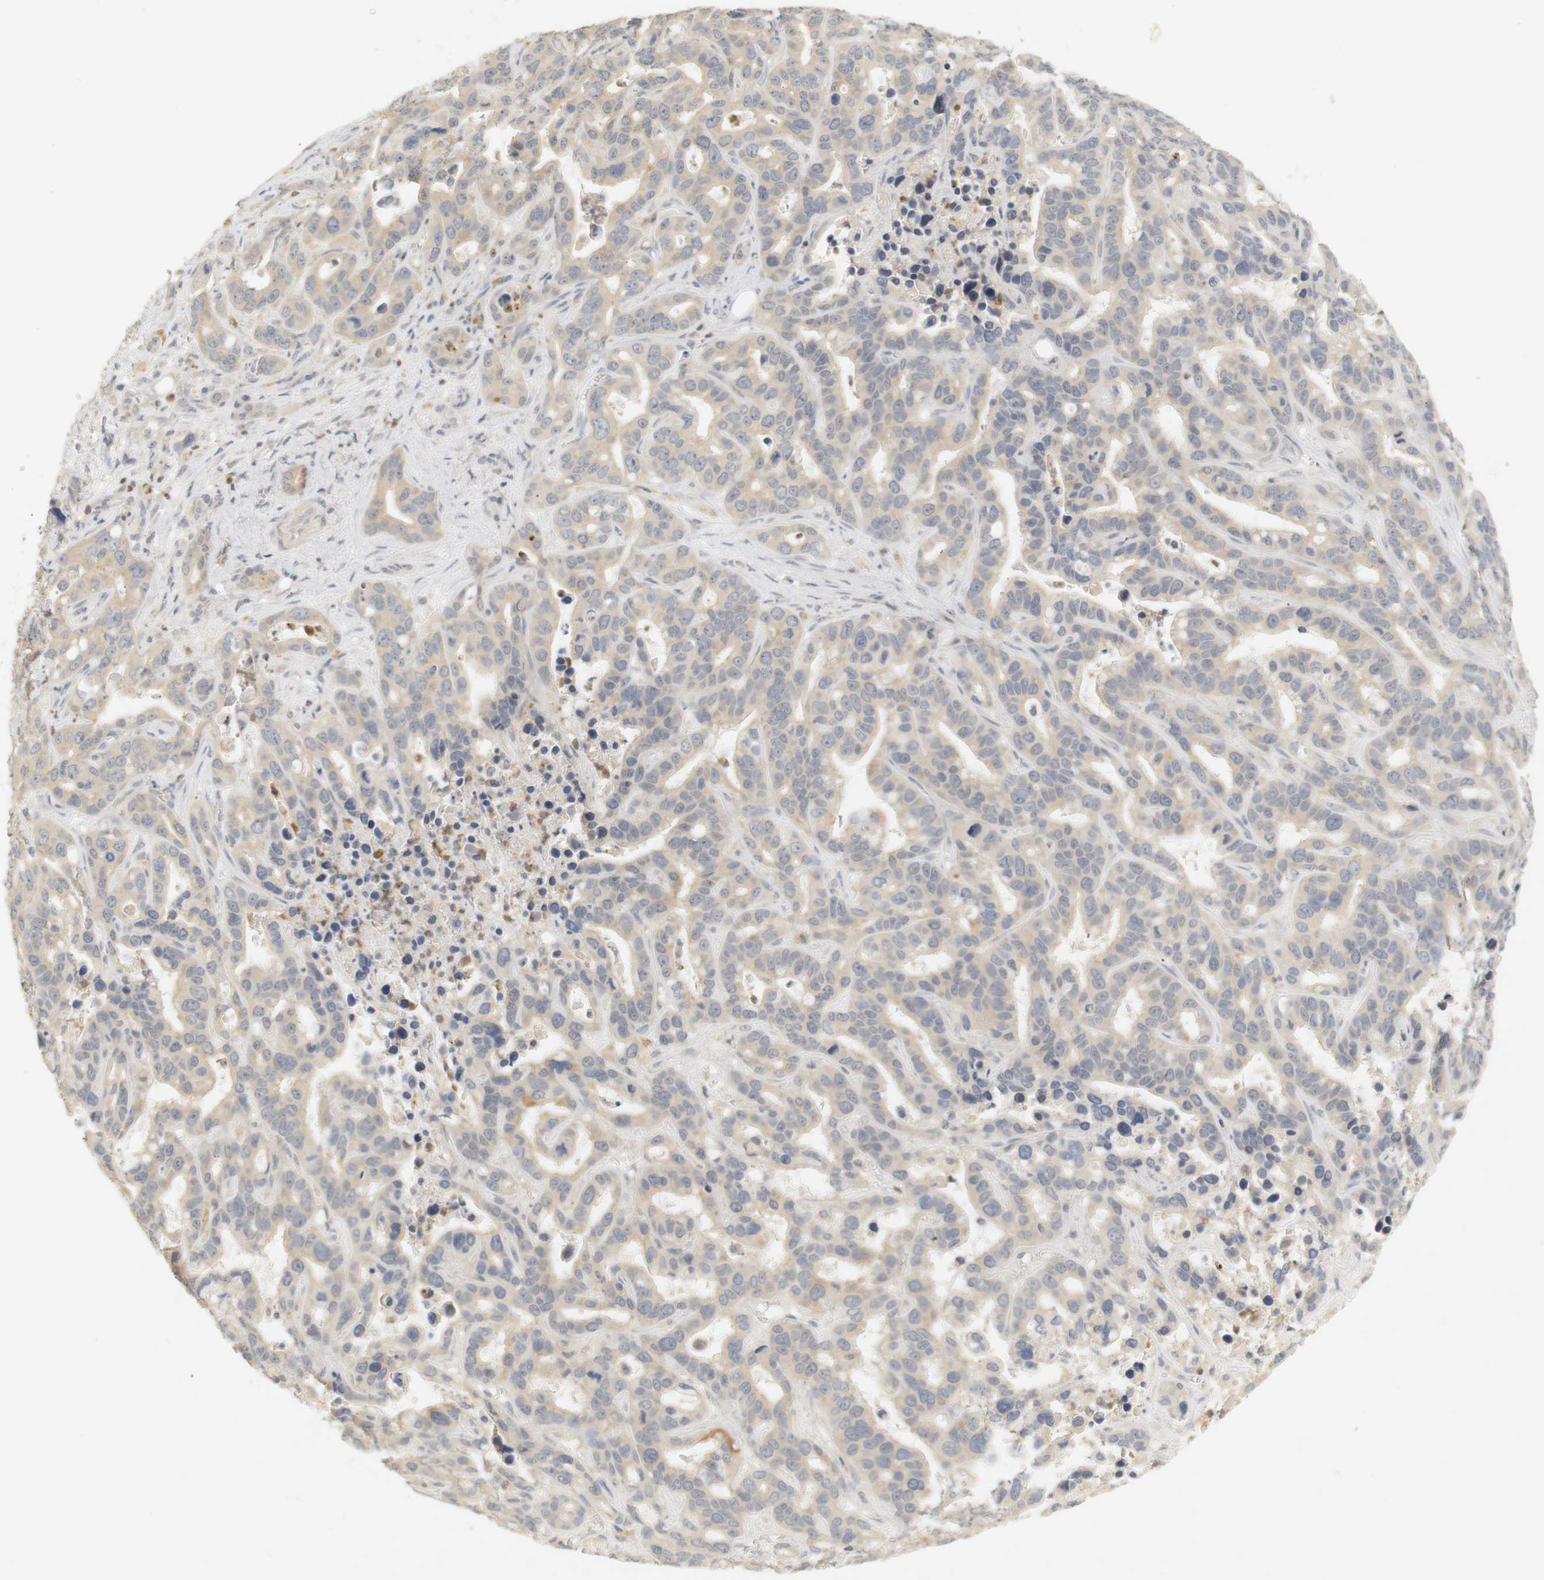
{"staining": {"intensity": "weak", "quantity": ">75%", "location": "cytoplasmic/membranous"}, "tissue": "liver cancer", "cell_type": "Tumor cells", "image_type": "cancer", "snomed": [{"axis": "morphology", "description": "Cholangiocarcinoma"}, {"axis": "topography", "description": "Liver"}], "caption": "Protein staining shows weak cytoplasmic/membranous expression in about >75% of tumor cells in cholangiocarcinoma (liver).", "gene": "RTN3", "patient": {"sex": "female", "age": 65}}